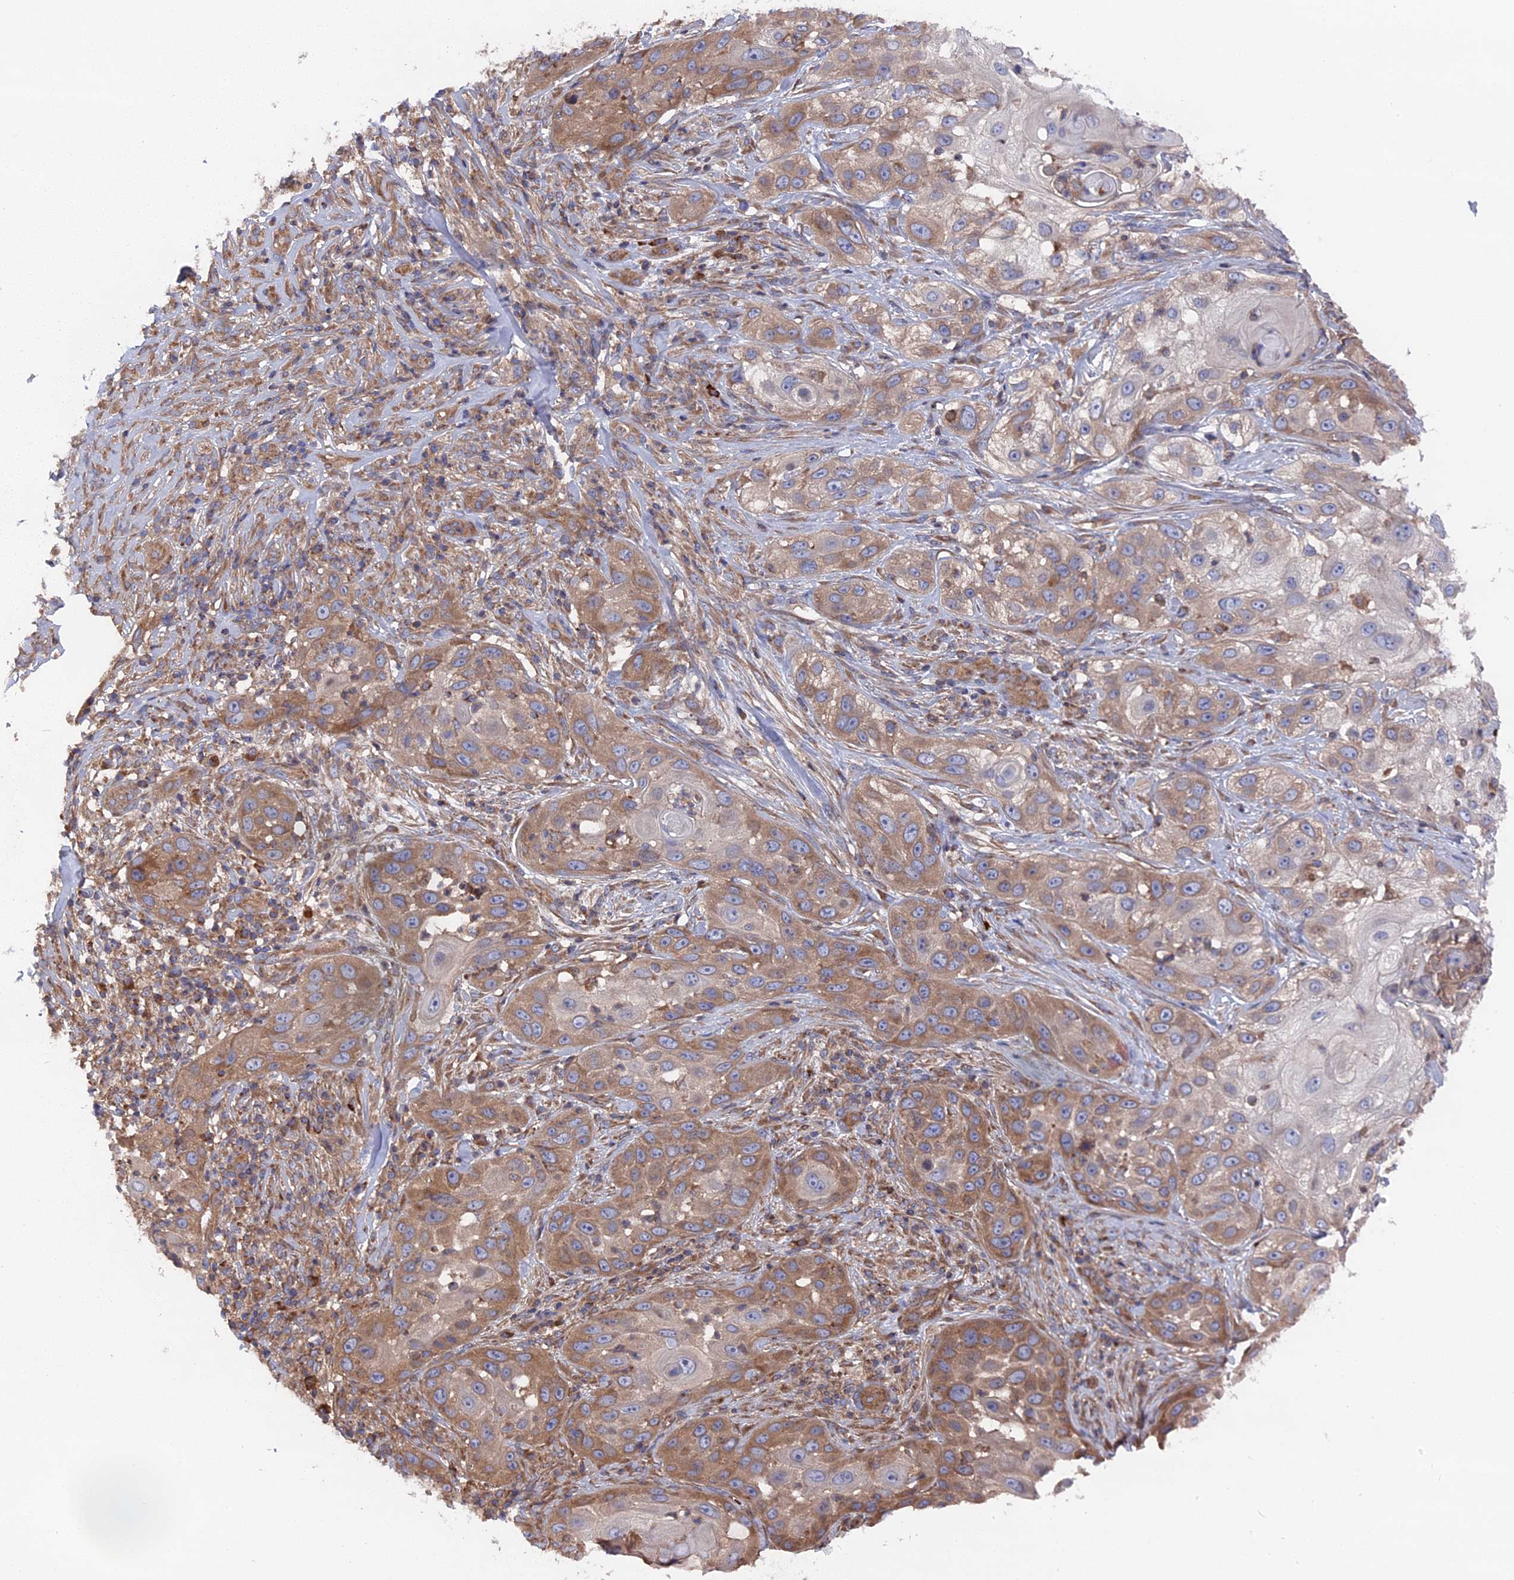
{"staining": {"intensity": "moderate", "quantity": "25%-75%", "location": "cytoplasmic/membranous"}, "tissue": "skin cancer", "cell_type": "Tumor cells", "image_type": "cancer", "snomed": [{"axis": "morphology", "description": "Squamous cell carcinoma, NOS"}, {"axis": "topography", "description": "Skin"}], "caption": "Immunohistochemical staining of human skin cancer (squamous cell carcinoma) exhibits medium levels of moderate cytoplasmic/membranous protein positivity in approximately 25%-75% of tumor cells.", "gene": "TELO2", "patient": {"sex": "female", "age": 44}}